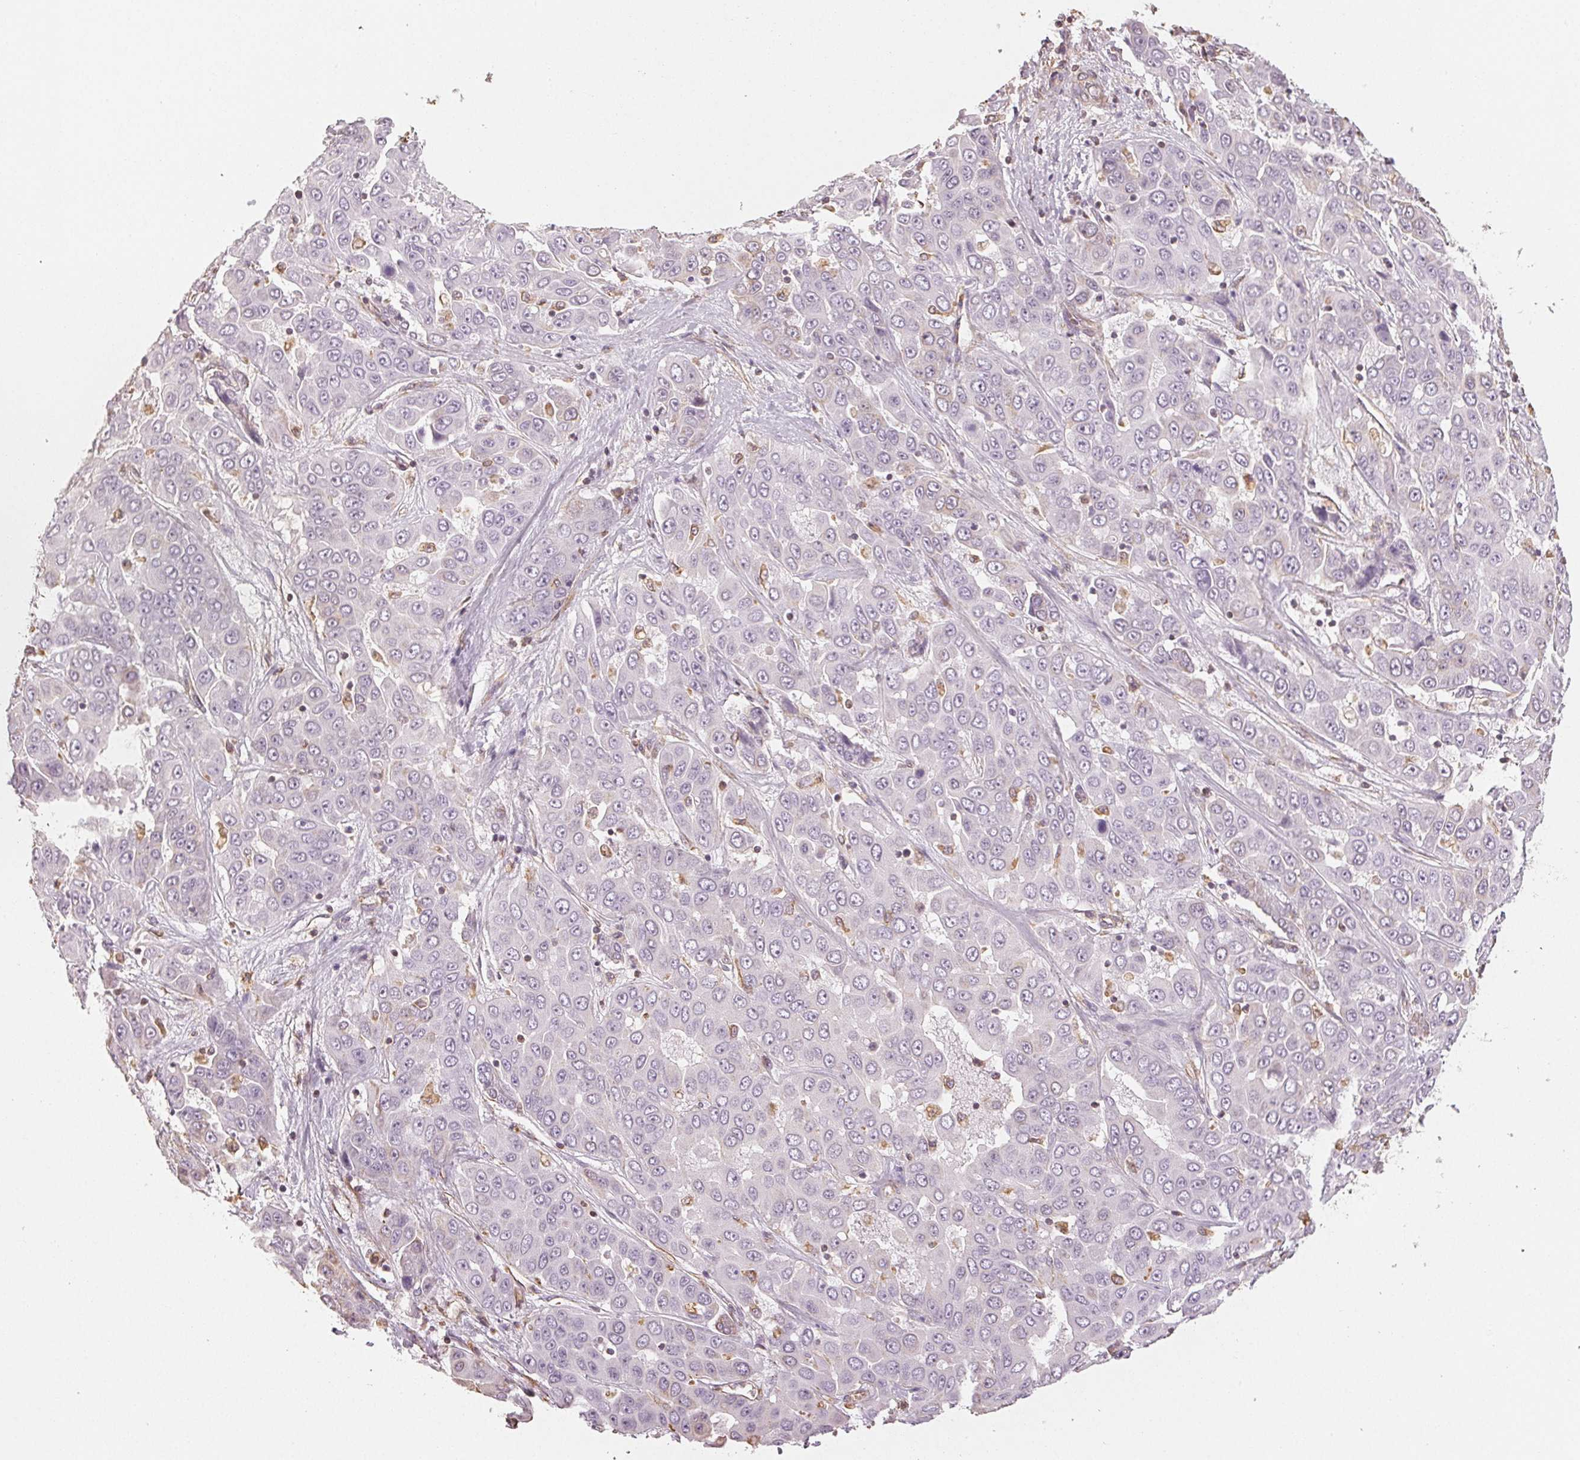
{"staining": {"intensity": "negative", "quantity": "none", "location": "none"}, "tissue": "liver cancer", "cell_type": "Tumor cells", "image_type": "cancer", "snomed": [{"axis": "morphology", "description": "Cholangiocarcinoma"}, {"axis": "topography", "description": "Liver"}], "caption": "This is a micrograph of IHC staining of liver cancer (cholangiocarcinoma), which shows no staining in tumor cells. (DAB (3,3'-diaminobenzidine) immunohistochemistry with hematoxylin counter stain).", "gene": "COL7A1", "patient": {"sex": "female", "age": 52}}